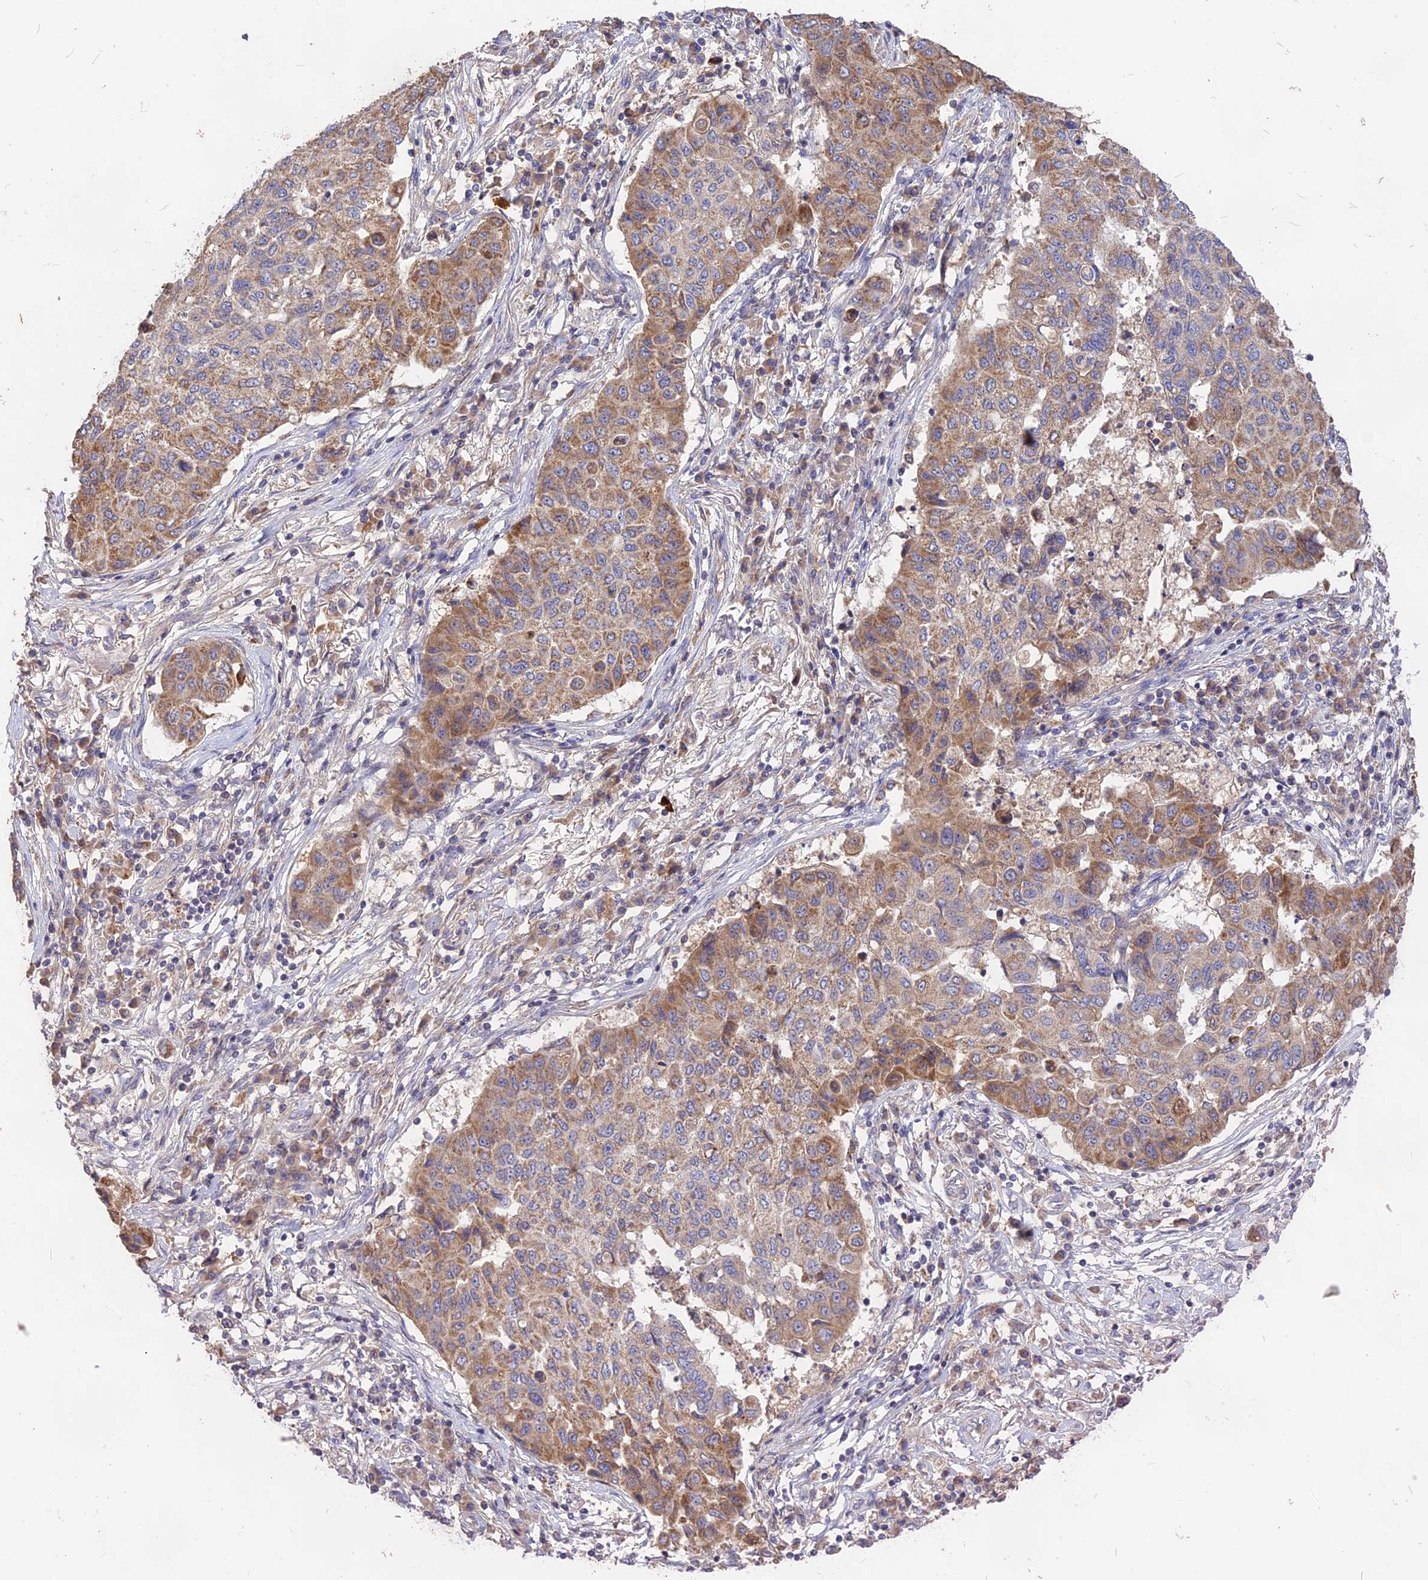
{"staining": {"intensity": "moderate", "quantity": ">75%", "location": "cytoplasmic/membranous"}, "tissue": "lung cancer", "cell_type": "Tumor cells", "image_type": "cancer", "snomed": [{"axis": "morphology", "description": "Squamous cell carcinoma, NOS"}, {"axis": "topography", "description": "Lung"}], "caption": "About >75% of tumor cells in human lung cancer (squamous cell carcinoma) display moderate cytoplasmic/membranous protein positivity as visualized by brown immunohistochemical staining.", "gene": "NUDT8", "patient": {"sex": "male", "age": 74}}